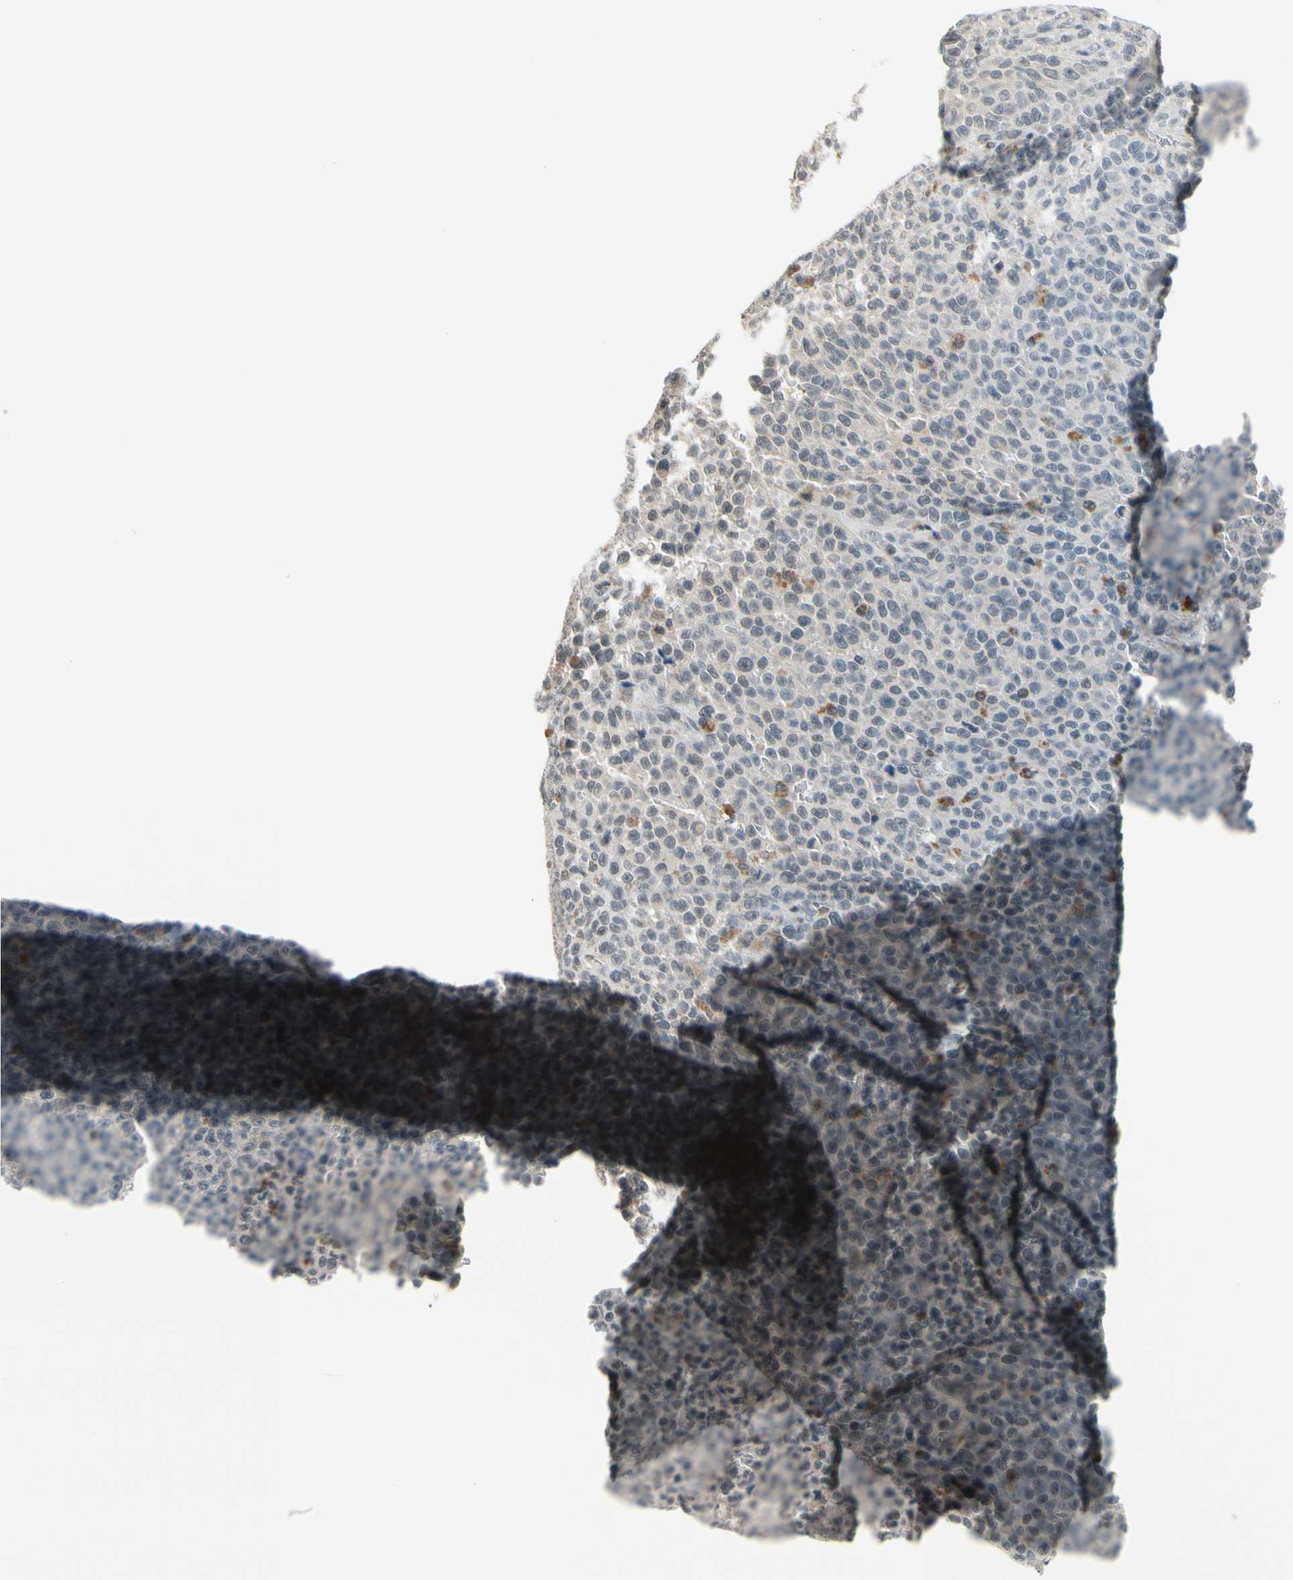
{"staining": {"intensity": "negative", "quantity": "none", "location": "none"}, "tissue": "melanoma", "cell_type": "Tumor cells", "image_type": "cancer", "snomed": [{"axis": "morphology", "description": "Malignant melanoma, NOS"}, {"axis": "topography", "description": "Skin"}], "caption": "Malignant melanoma was stained to show a protein in brown. There is no significant positivity in tumor cells. The staining is performed using DAB brown chromogen with nuclei counter-stained in using hematoxylin.", "gene": "TAF12", "patient": {"sex": "female", "age": 82}}